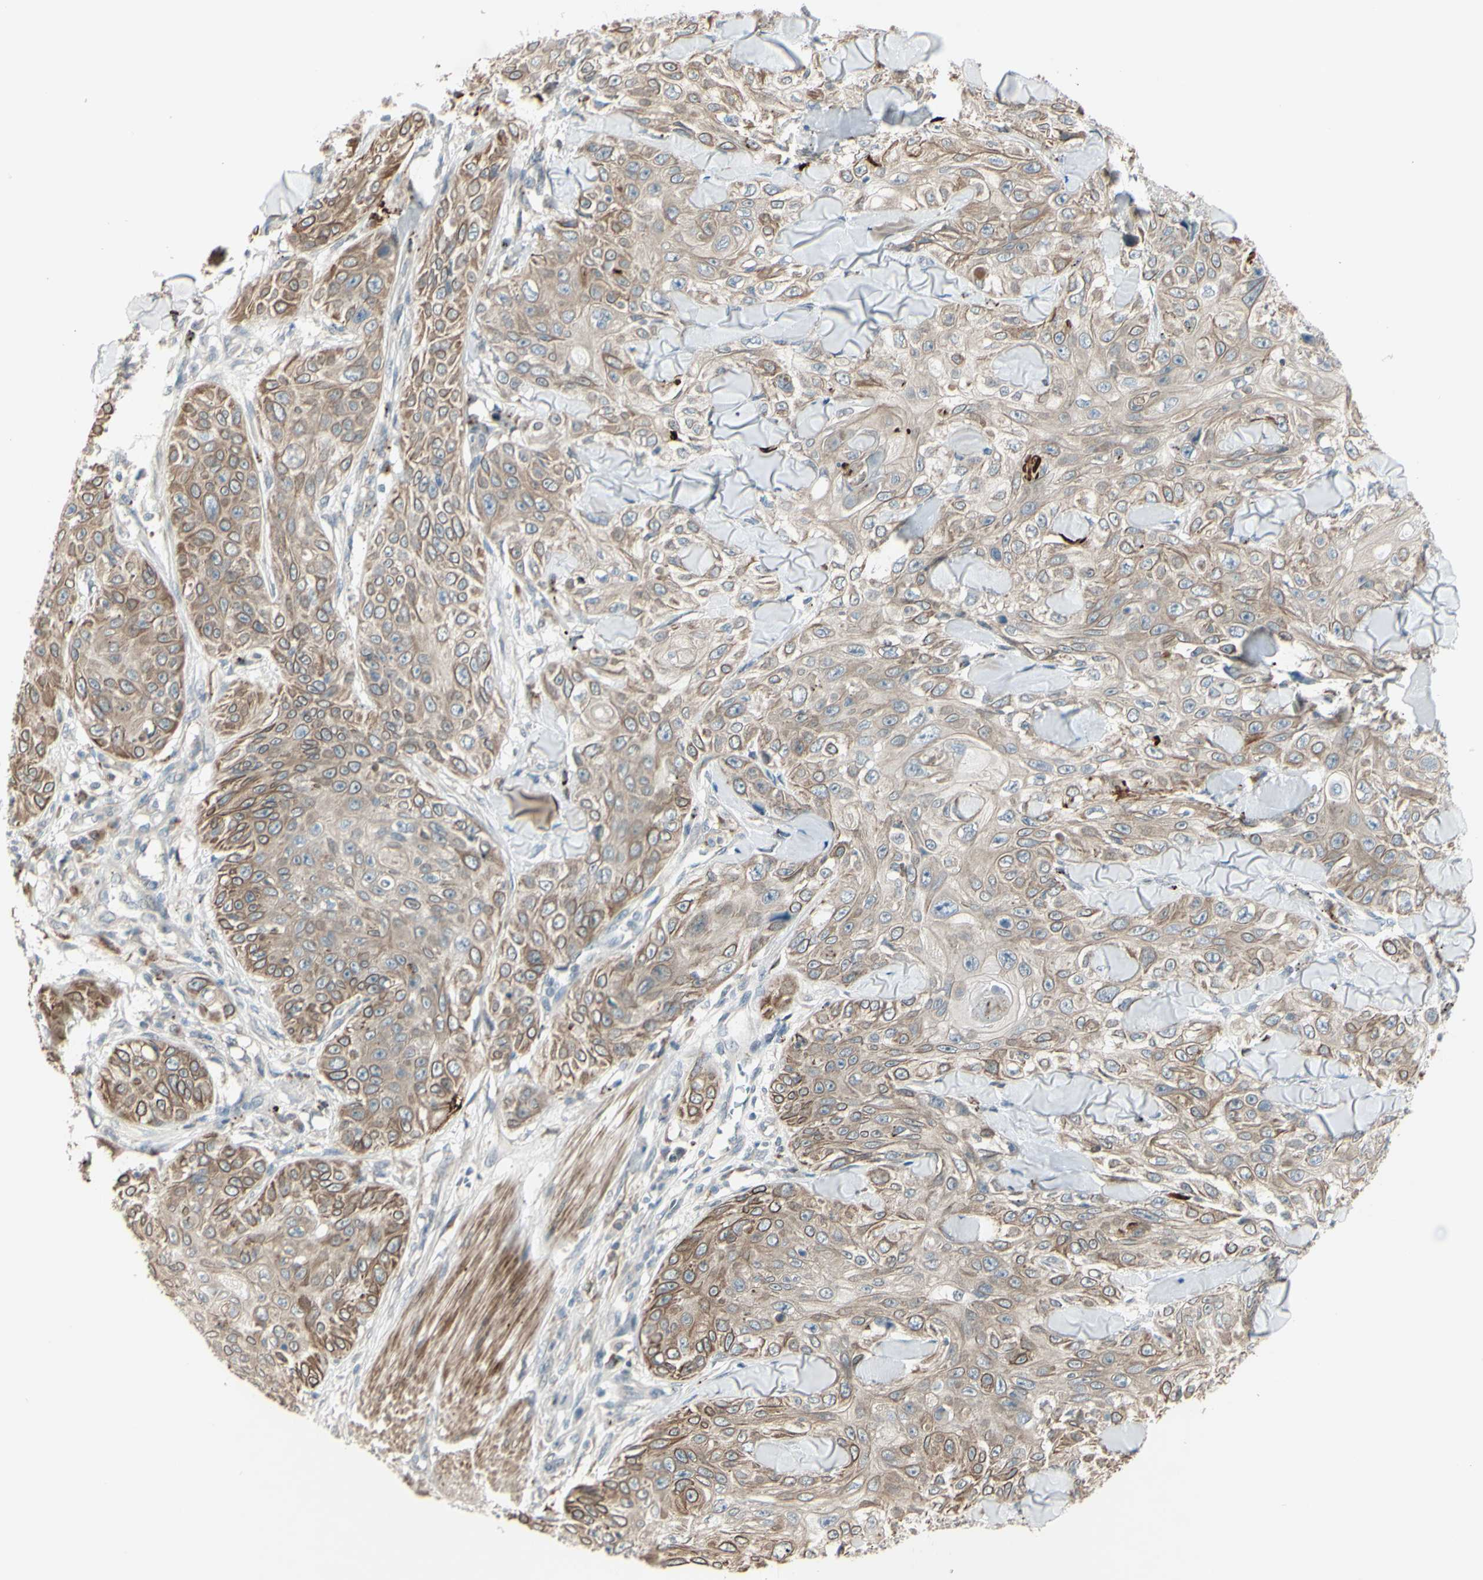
{"staining": {"intensity": "moderate", "quantity": "25%-75%", "location": "cytoplasmic/membranous"}, "tissue": "skin cancer", "cell_type": "Tumor cells", "image_type": "cancer", "snomed": [{"axis": "morphology", "description": "Squamous cell carcinoma, NOS"}, {"axis": "topography", "description": "Skin"}], "caption": "Protein expression by immunohistochemistry (IHC) displays moderate cytoplasmic/membranous staining in about 25%-75% of tumor cells in skin squamous cell carcinoma.", "gene": "FGFR2", "patient": {"sex": "male", "age": 86}}